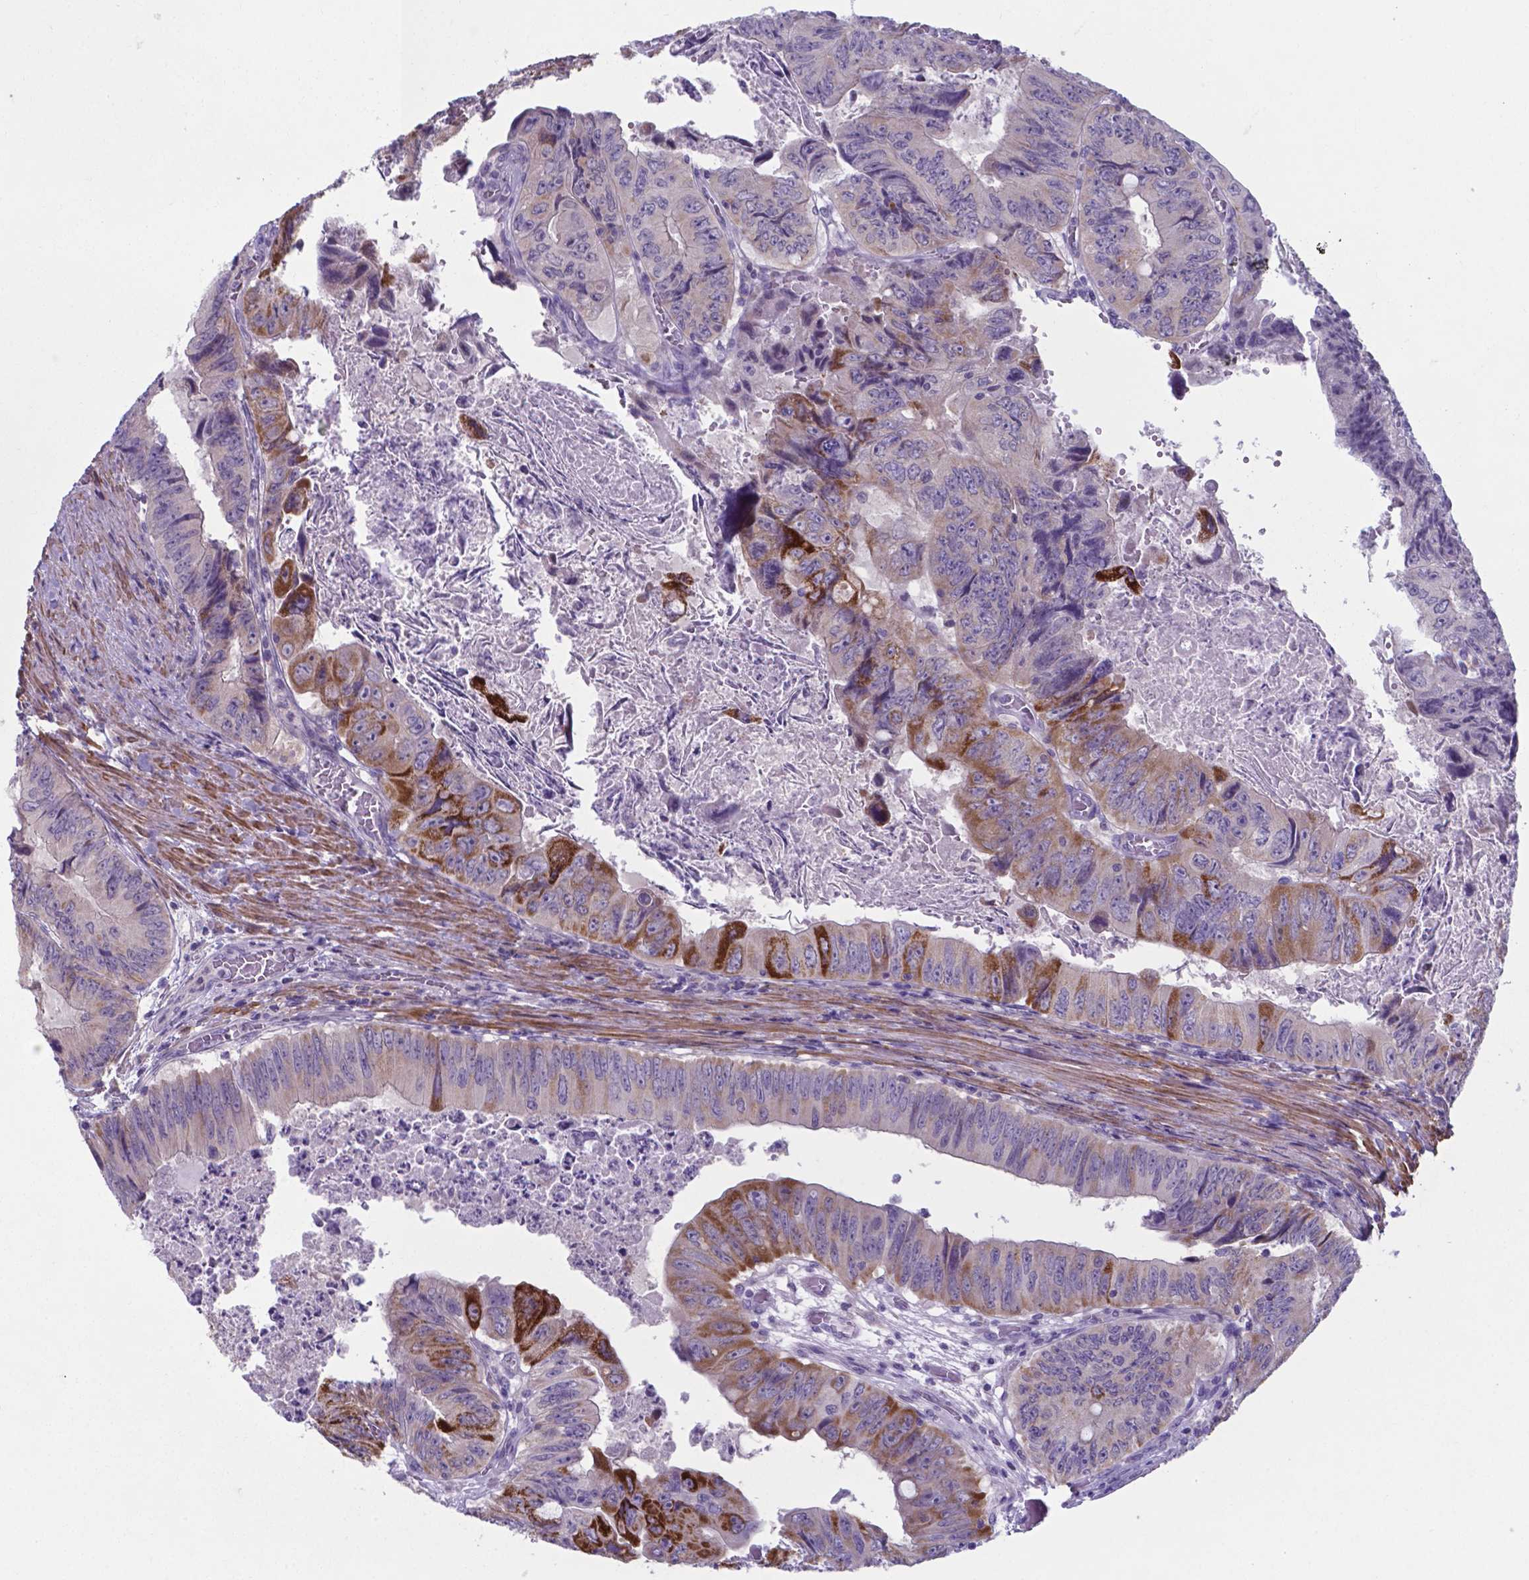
{"staining": {"intensity": "strong", "quantity": "<25%", "location": "cytoplasmic/membranous"}, "tissue": "colorectal cancer", "cell_type": "Tumor cells", "image_type": "cancer", "snomed": [{"axis": "morphology", "description": "Adenocarcinoma, NOS"}, {"axis": "topography", "description": "Colon"}], "caption": "The histopathology image demonstrates immunohistochemical staining of colorectal adenocarcinoma. There is strong cytoplasmic/membranous staining is present in about <25% of tumor cells.", "gene": "AP5B1", "patient": {"sex": "female", "age": 84}}